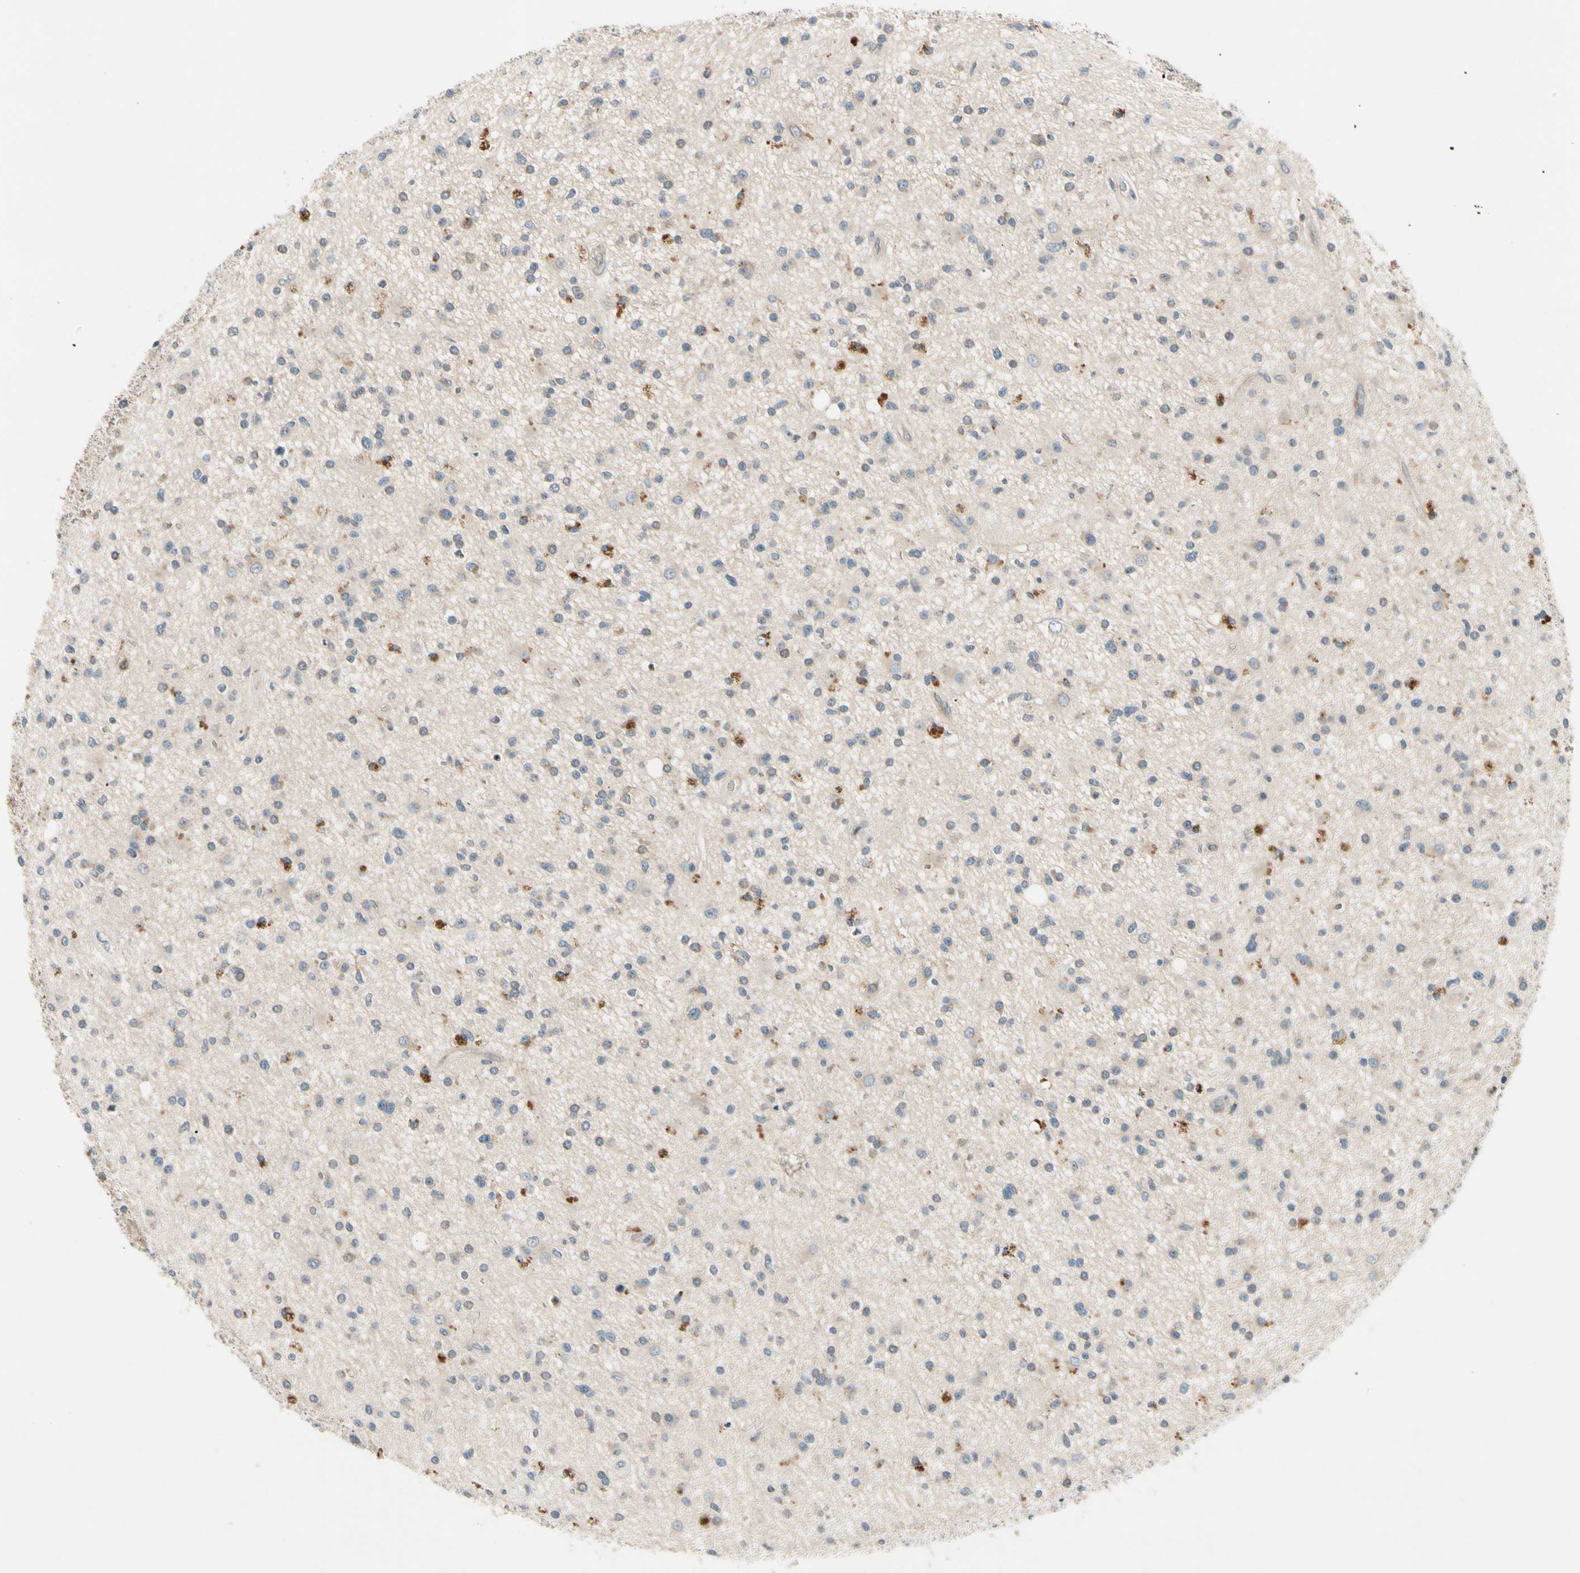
{"staining": {"intensity": "weak", "quantity": ">75%", "location": "cytoplasmic/membranous"}, "tissue": "glioma", "cell_type": "Tumor cells", "image_type": "cancer", "snomed": [{"axis": "morphology", "description": "Glioma, malignant, High grade"}, {"axis": "topography", "description": "Brain"}], "caption": "A low amount of weak cytoplasmic/membranous positivity is appreciated in approximately >75% of tumor cells in glioma tissue. The protein of interest is shown in brown color, while the nuclei are stained blue.", "gene": "MST1R", "patient": {"sex": "male", "age": 33}}